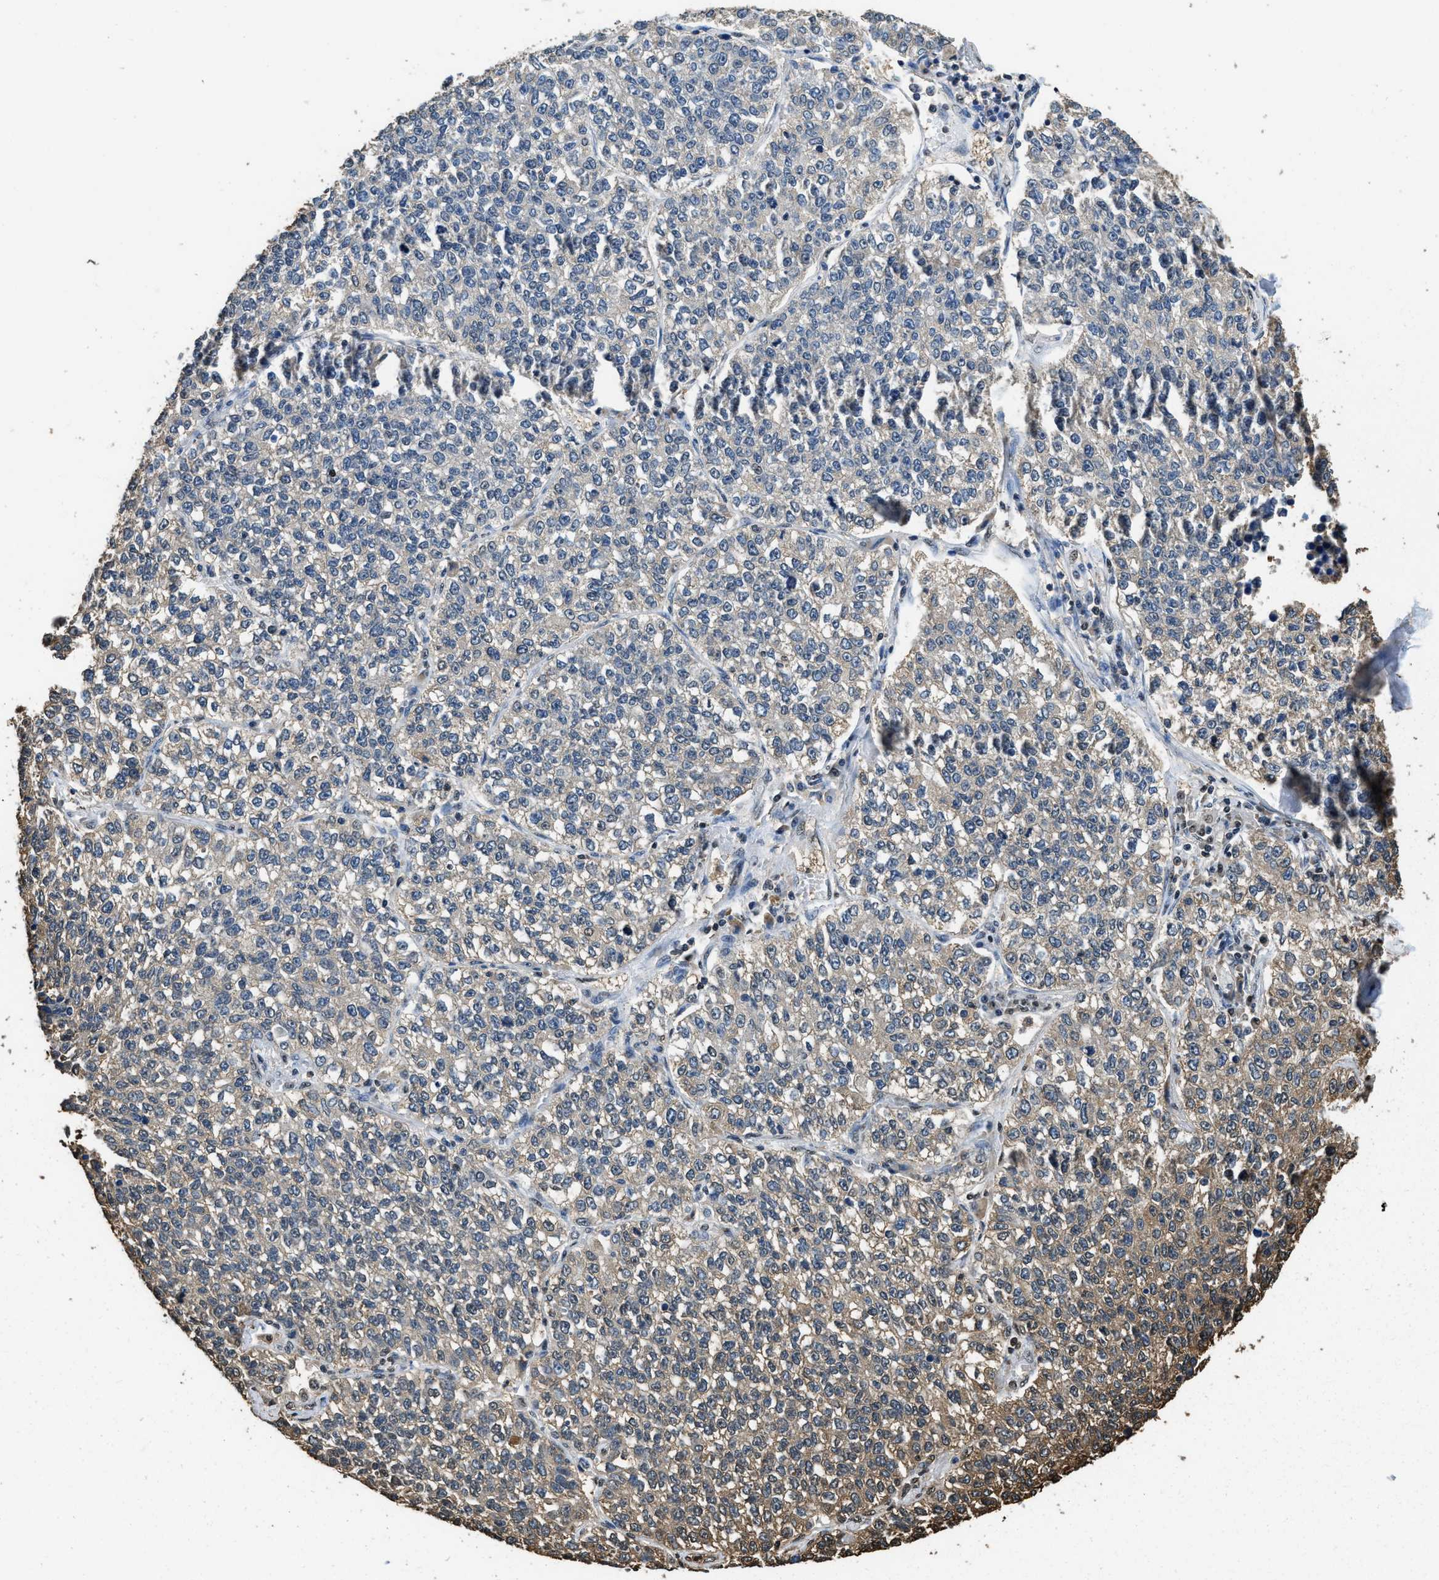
{"staining": {"intensity": "weak", "quantity": "<25%", "location": "cytoplasmic/membranous"}, "tissue": "lung cancer", "cell_type": "Tumor cells", "image_type": "cancer", "snomed": [{"axis": "morphology", "description": "Adenocarcinoma, NOS"}, {"axis": "topography", "description": "Lung"}], "caption": "High power microscopy histopathology image of an immunohistochemistry (IHC) photomicrograph of lung adenocarcinoma, revealing no significant expression in tumor cells.", "gene": "GAPDH", "patient": {"sex": "male", "age": 49}}